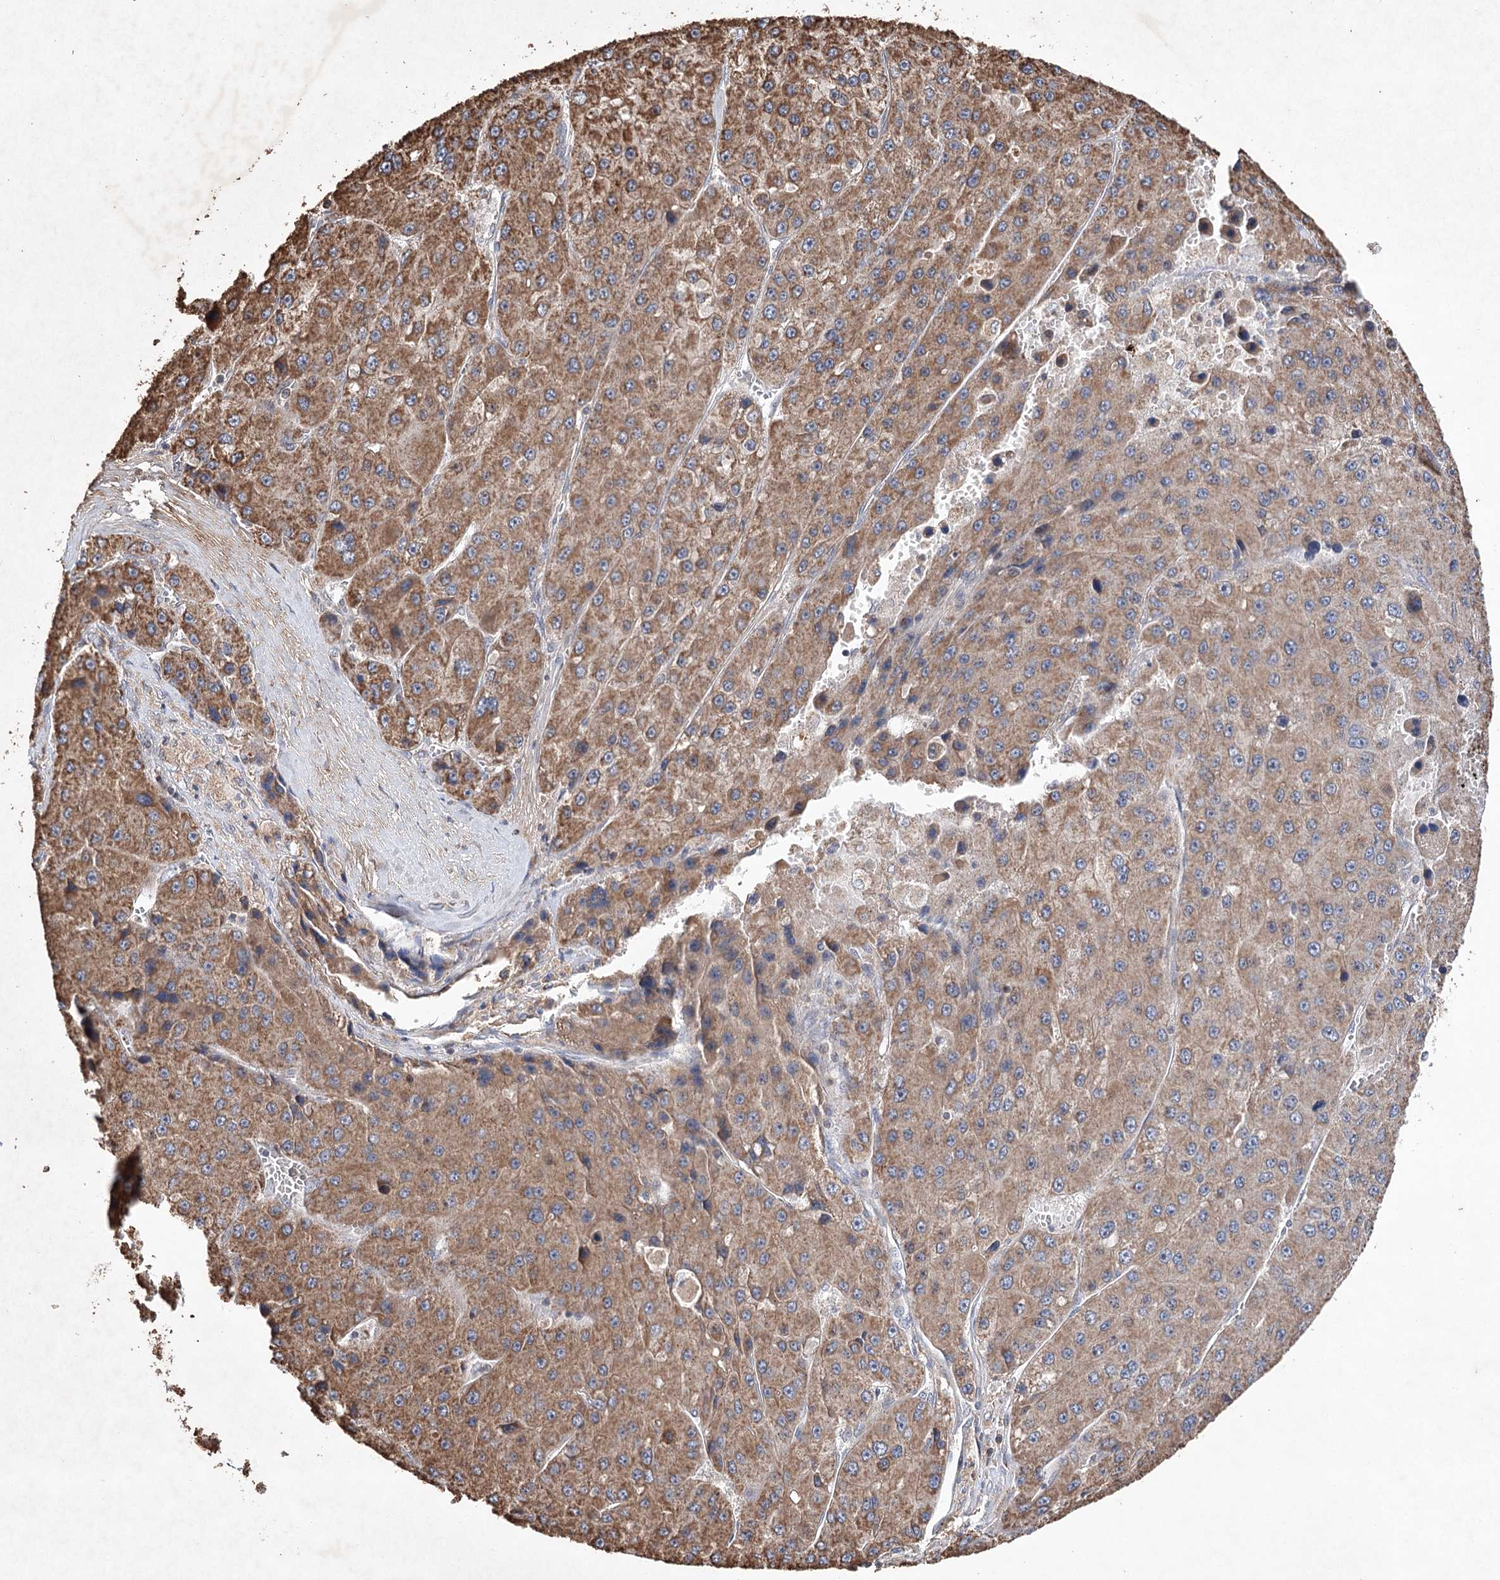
{"staining": {"intensity": "moderate", "quantity": ">75%", "location": "cytoplasmic/membranous"}, "tissue": "liver cancer", "cell_type": "Tumor cells", "image_type": "cancer", "snomed": [{"axis": "morphology", "description": "Carcinoma, Hepatocellular, NOS"}, {"axis": "topography", "description": "Liver"}], "caption": "Liver cancer was stained to show a protein in brown. There is medium levels of moderate cytoplasmic/membranous expression in approximately >75% of tumor cells.", "gene": "PIK3CB", "patient": {"sex": "female", "age": 73}}